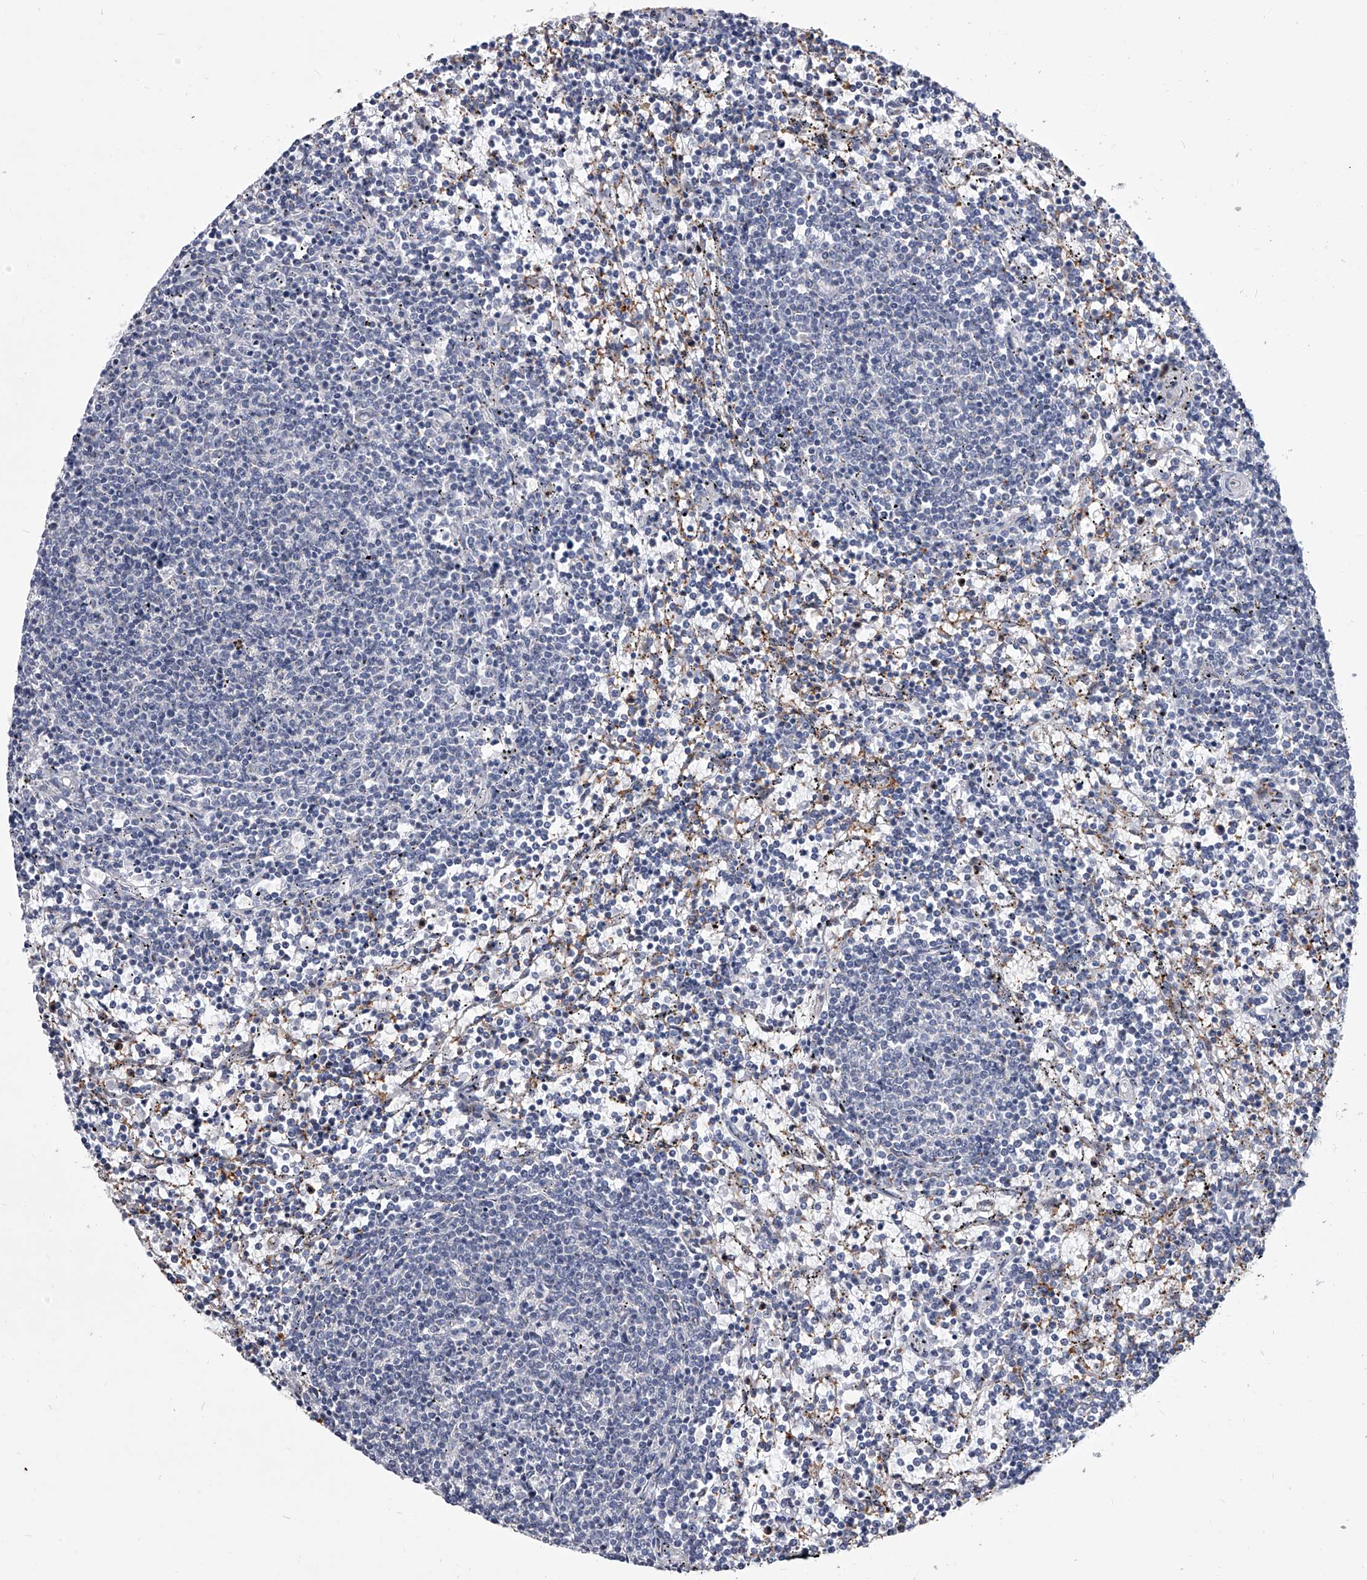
{"staining": {"intensity": "negative", "quantity": "none", "location": "none"}, "tissue": "lymphoma", "cell_type": "Tumor cells", "image_type": "cancer", "snomed": [{"axis": "morphology", "description": "Malignant lymphoma, non-Hodgkin's type, Low grade"}, {"axis": "topography", "description": "Spleen"}], "caption": "The histopathology image displays no staining of tumor cells in low-grade malignant lymphoma, non-Hodgkin's type.", "gene": "EVA1C", "patient": {"sex": "female", "age": 50}}